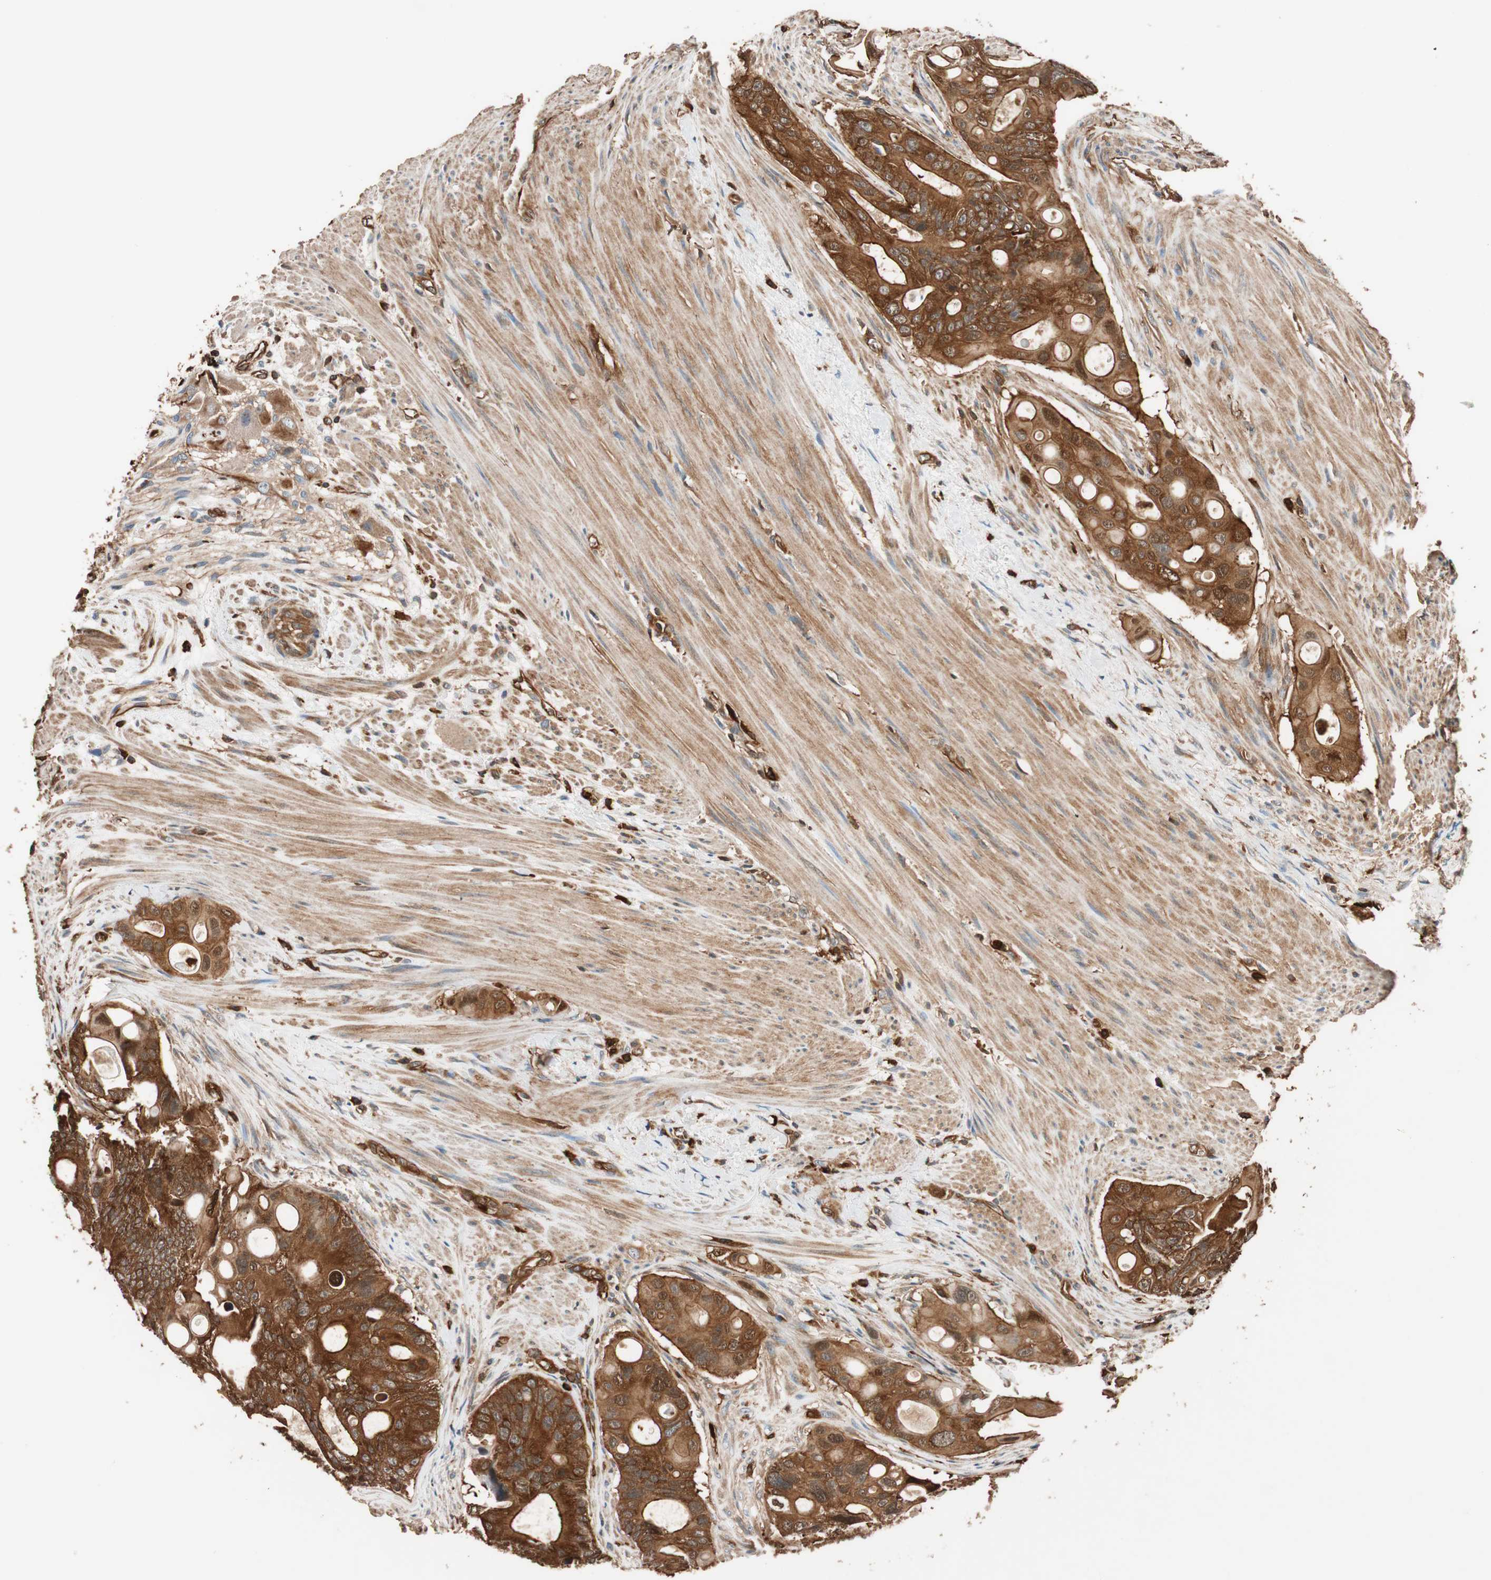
{"staining": {"intensity": "strong", "quantity": ">75%", "location": "cytoplasmic/membranous"}, "tissue": "colorectal cancer", "cell_type": "Tumor cells", "image_type": "cancer", "snomed": [{"axis": "morphology", "description": "Adenocarcinoma, NOS"}, {"axis": "topography", "description": "Colon"}], "caption": "A high amount of strong cytoplasmic/membranous expression is appreciated in about >75% of tumor cells in colorectal cancer (adenocarcinoma) tissue. The staining was performed using DAB to visualize the protein expression in brown, while the nuclei were stained in blue with hematoxylin (Magnification: 20x).", "gene": "VASP", "patient": {"sex": "female", "age": 57}}